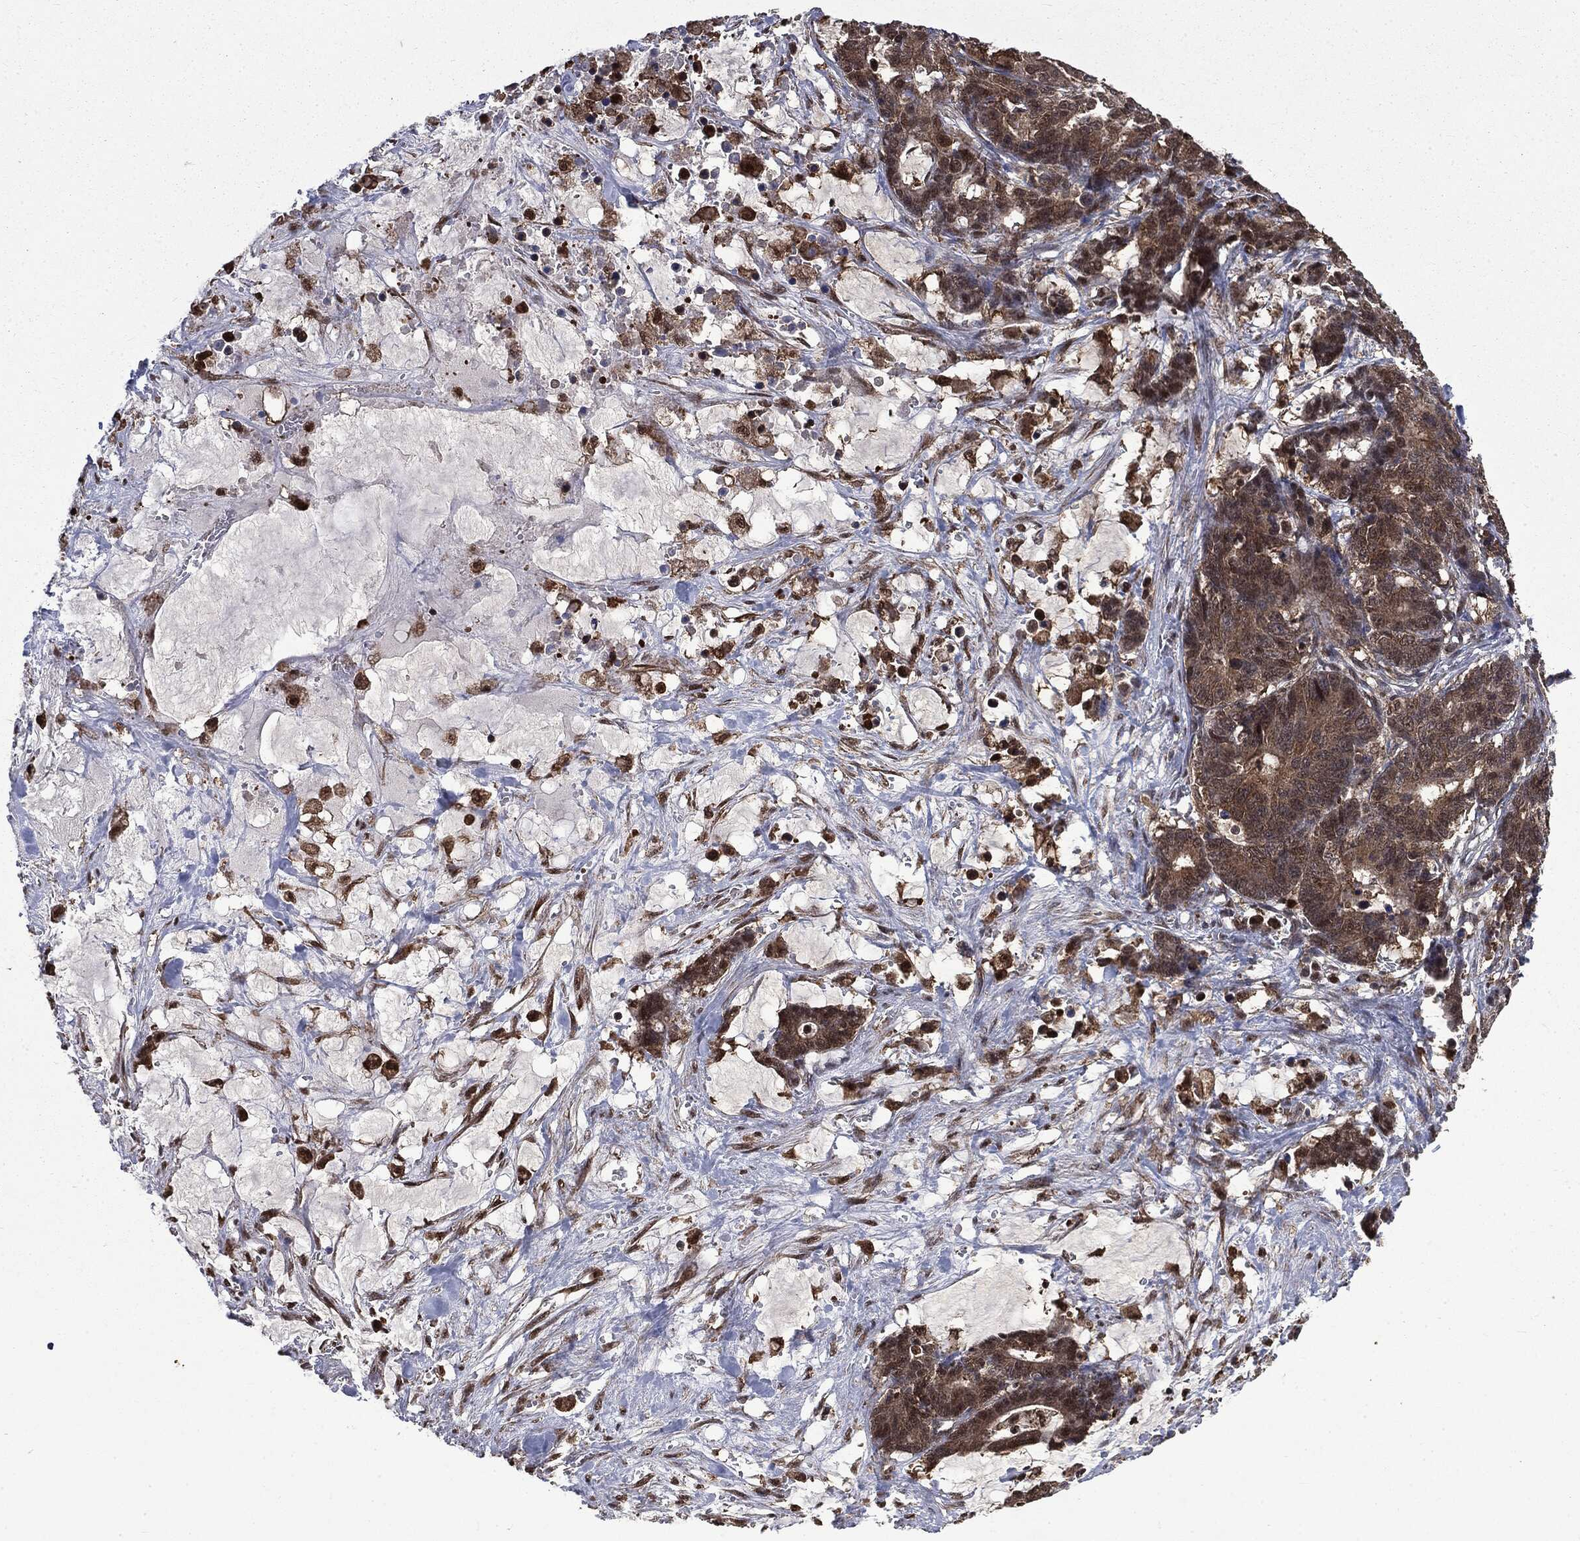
{"staining": {"intensity": "moderate", "quantity": ">75%", "location": "cytoplasmic/membranous"}, "tissue": "stomach cancer", "cell_type": "Tumor cells", "image_type": "cancer", "snomed": [{"axis": "morphology", "description": "Normal tissue, NOS"}, {"axis": "morphology", "description": "Adenocarcinoma, NOS"}, {"axis": "topography", "description": "Stomach"}], "caption": "Brown immunohistochemical staining in human stomach cancer (adenocarcinoma) shows moderate cytoplasmic/membranous staining in about >75% of tumor cells. (DAB IHC with brightfield microscopy, high magnification).", "gene": "GPI", "patient": {"sex": "female", "age": 64}}